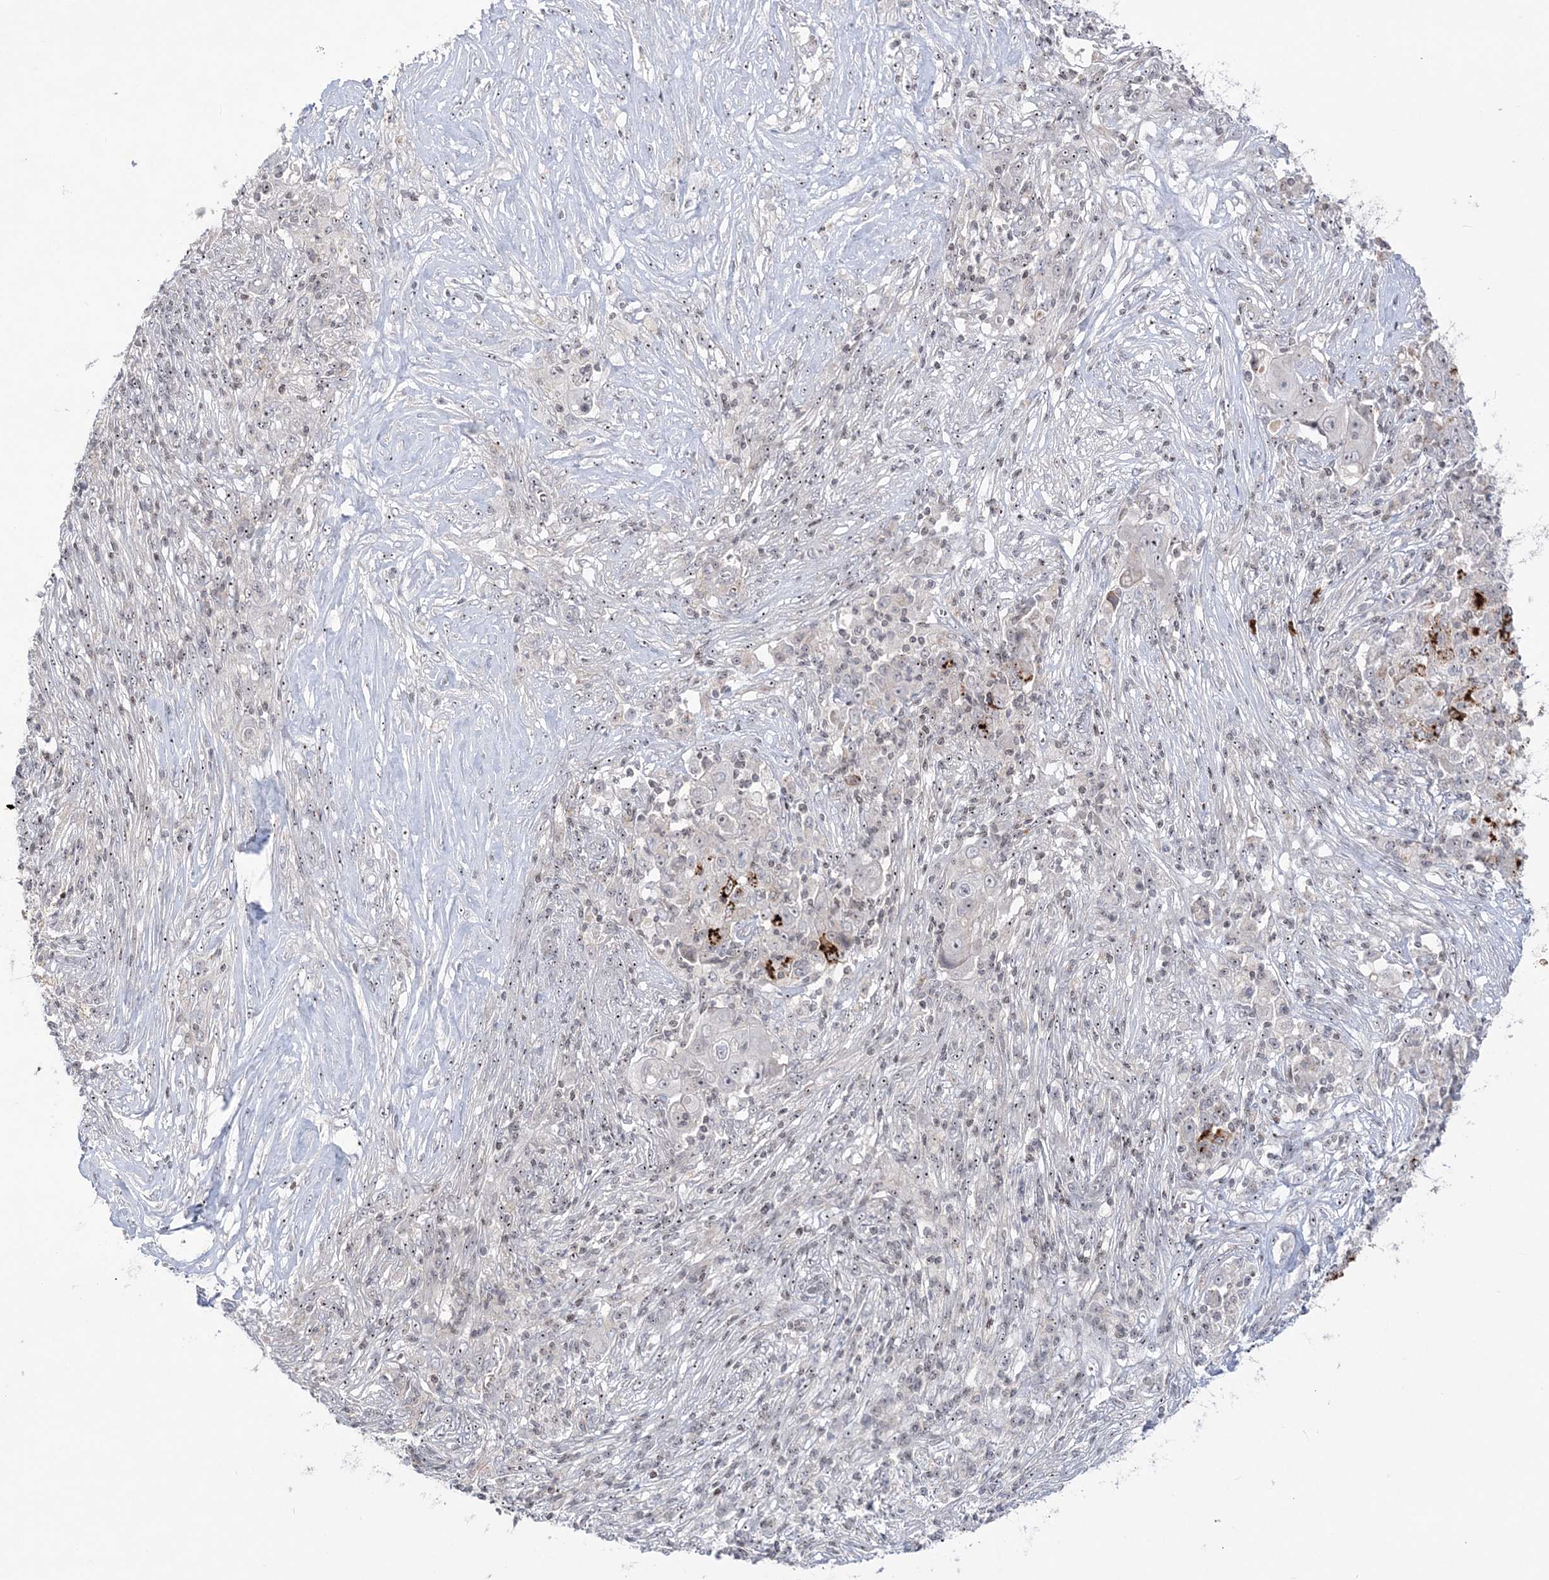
{"staining": {"intensity": "strong", "quantity": "<25%", "location": "cytoplasmic/membranous"}, "tissue": "ovarian cancer", "cell_type": "Tumor cells", "image_type": "cancer", "snomed": [{"axis": "morphology", "description": "Carcinoma, endometroid"}, {"axis": "topography", "description": "Ovary"}], "caption": "Ovarian endometroid carcinoma was stained to show a protein in brown. There is medium levels of strong cytoplasmic/membranous staining in about <25% of tumor cells. (brown staining indicates protein expression, while blue staining denotes nuclei).", "gene": "SH3BP4", "patient": {"sex": "female", "age": 42}}